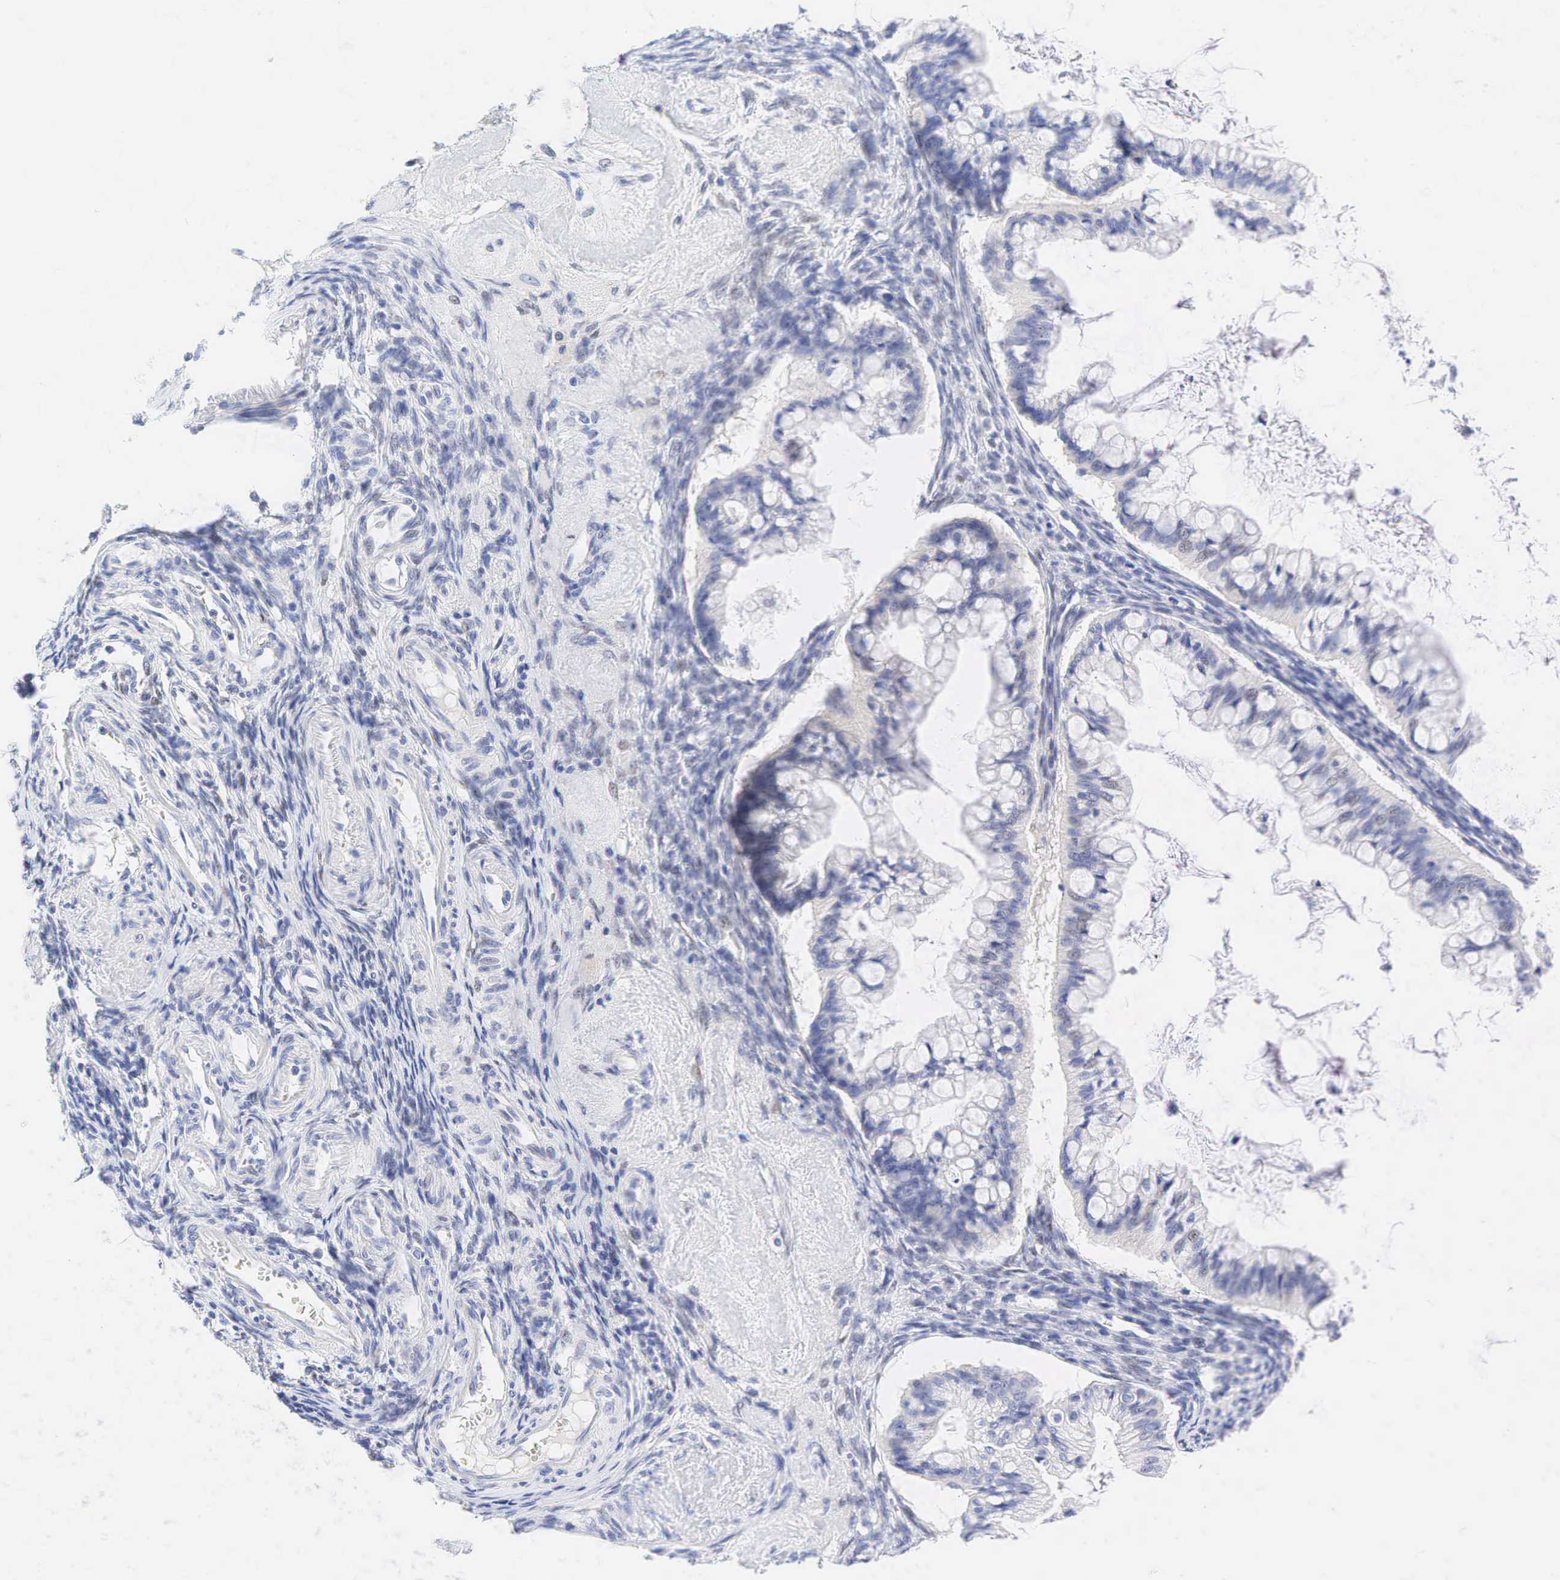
{"staining": {"intensity": "negative", "quantity": "none", "location": "none"}, "tissue": "ovarian cancer", "cell_type": "Tumor cells", "image_type": "cancer", "snomed": [{"axis": "morphology", "description": "Cystadenocarcinoma, mucinous, NOS"}, {"axis": "topography", "description": "Ovary"}], "caption": "Ovarian cancer stained for a protein using immunohistochemistry (IHC) displays no staining tumor cells.", "gene": "AR", "patient": {"sex": "female", "age": 57}}